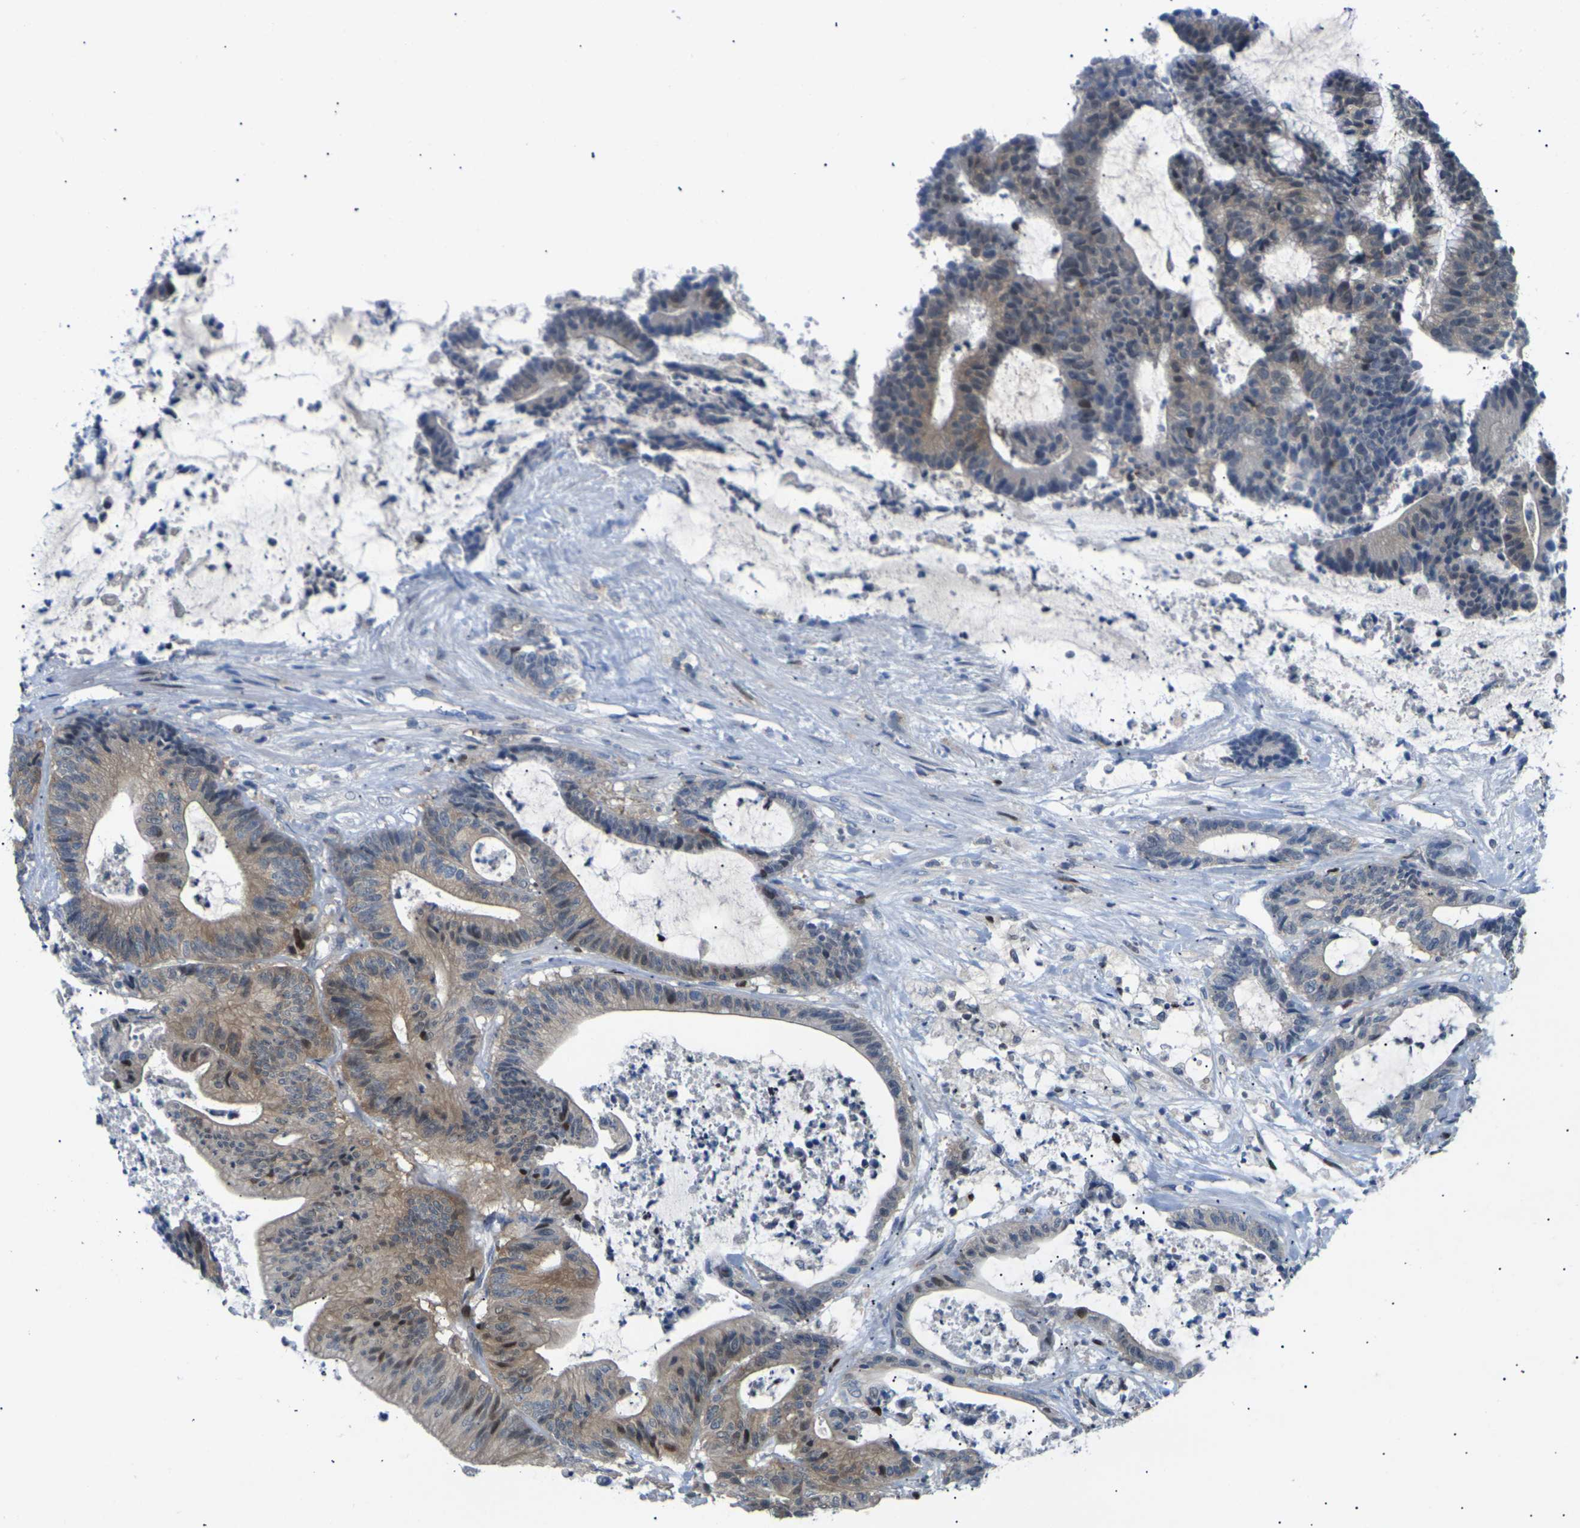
{"staining": {"intensity": "moderate", "quantity": "25%-75%", "location": "cytoplasmic/membranous"}, "tissue": "colorectal cancer", "cell_type": "Tumor cells", "image_type": "cancer", "snomed": [{"axis": "morphology", "description": "Adenocarcinoma, NOS"}, {"axis": "topography", "description": "Colon"}], "caption": "DAB immunohistochemical staining of human adenocarcinoma (colorectal) displays moderate cytoplasmic/membranous protein staining in approximately 25%-75% of tumor cells. Nuclei are stained in blue.", "gene": "RPS6KA3", "patient": {"sex": "female", "age": 84}}